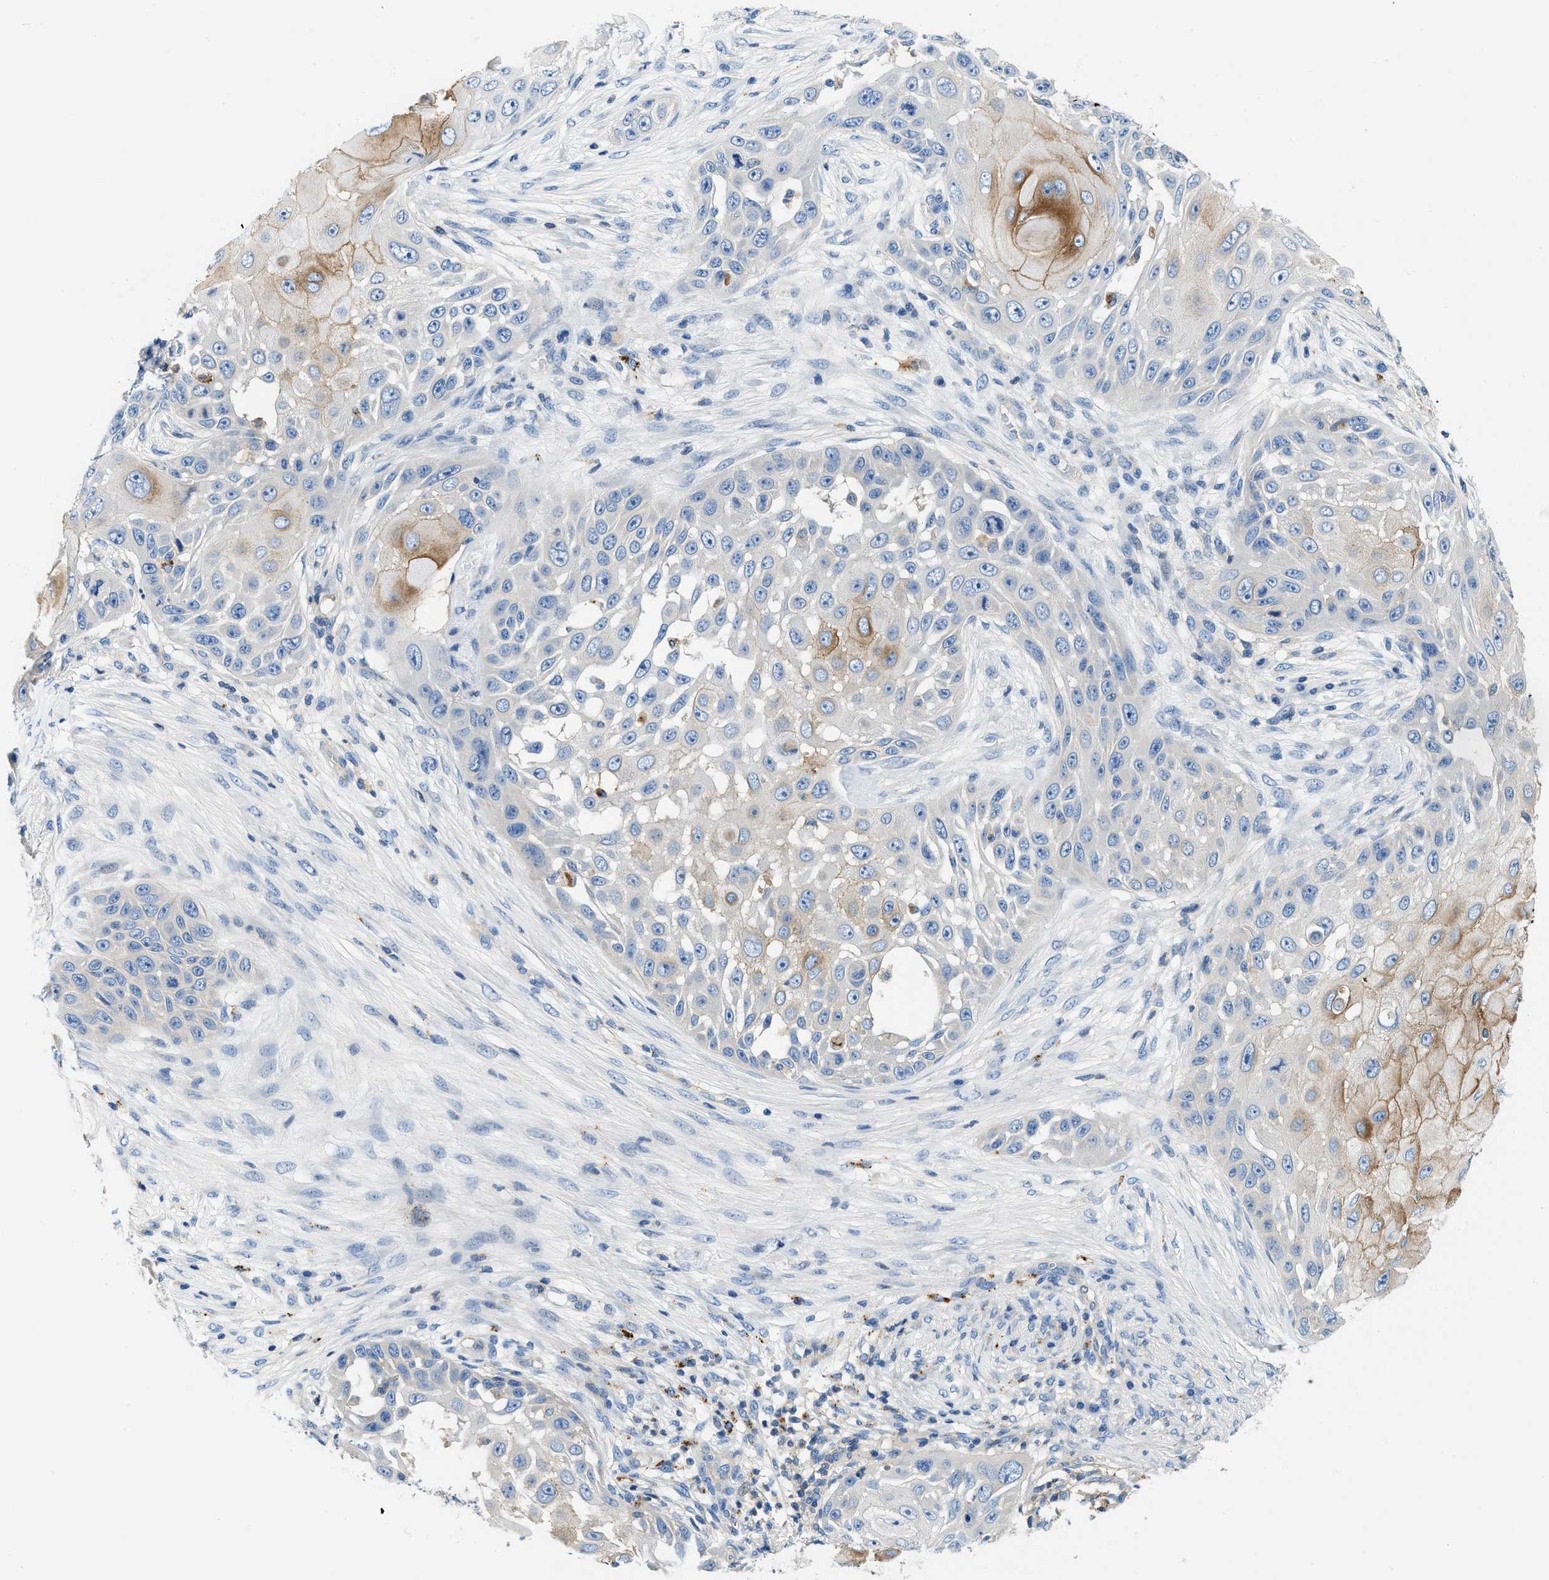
{"staining": {"intensity": "moderate", "quantity": "25%-75%", "location": "cytoplasmic/membranous"}, "tissue": "skin cancer", "cell_type": "Tumor cells", "image_type": "cancer", "snomed": [{"axis": "morphology", "description": "Squamous cell carcinoma, NOS"}, {"axis": "topography", "description": "Skin"}], "caption": "High-power microscopy captured an IHC image of skin squamous cell carcinoma, revealing moderate cytoplasmic/membranous expression in approximately 25%-75% of tumor cells.", "gene": "ORAI1", "patient": {"sex": "female", "age": 44}}